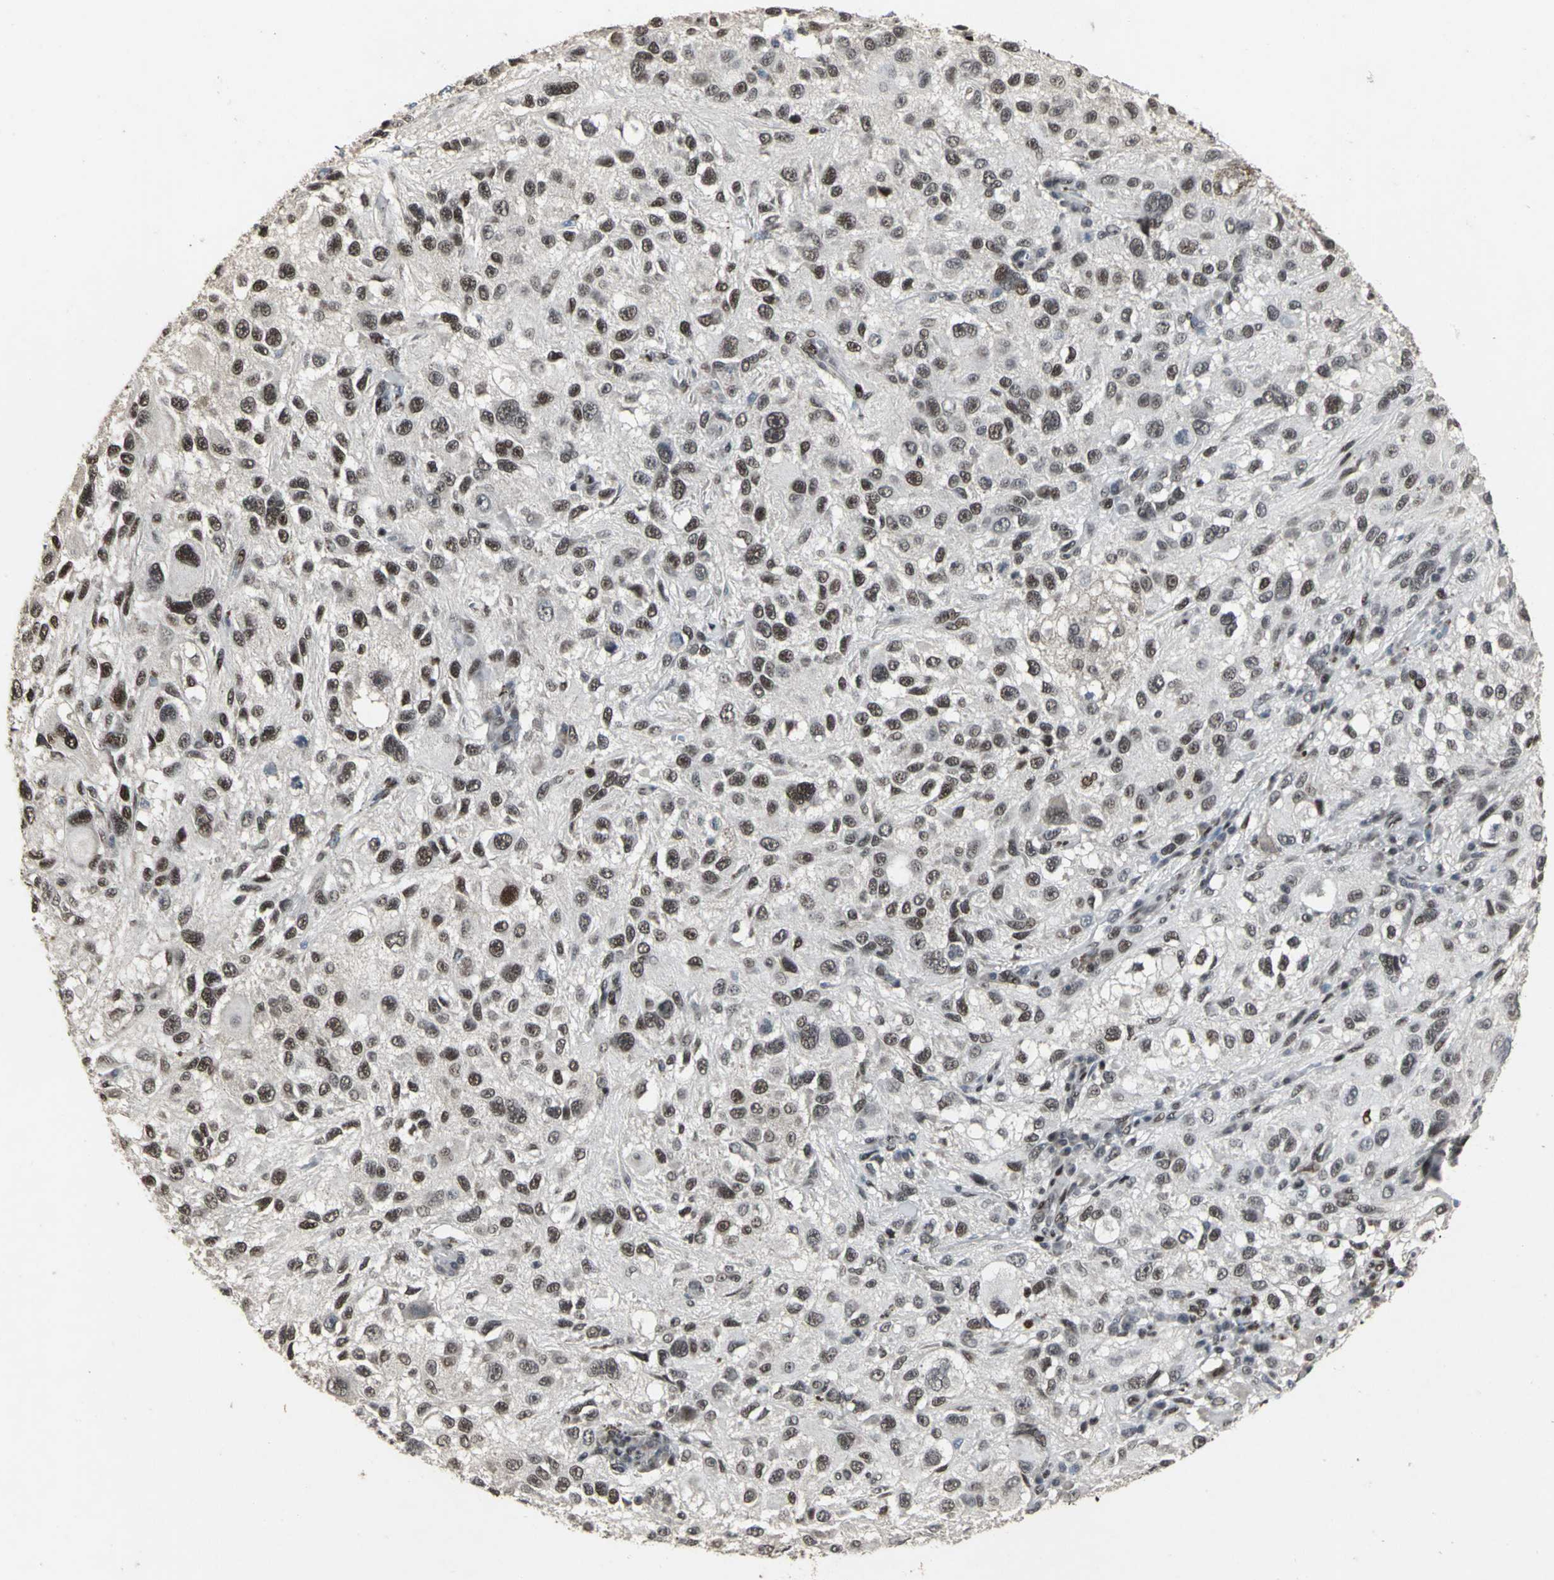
{"staining": {"intensity": "moderate", "quantity": ">75%", "location": "nuclear"}, "tissue": "melanoma", "cell_type": "Tumor cells", "image_type": "cancer", "snomed": [{"axis": "morphology", "description": "Necrosis, NOS"}, {"axis": "morphology", "description": "Malignant melanoma, NOS"}, {"axis": "topography", "description": "Skin"}], "caption": "Melanoma stained with immunohistochemistry (IHC) shows moderate nuclear expression in approximately >75% of tumor cells.", "gene": "SRF", "patient": {"sex": "female", "age": 87}}